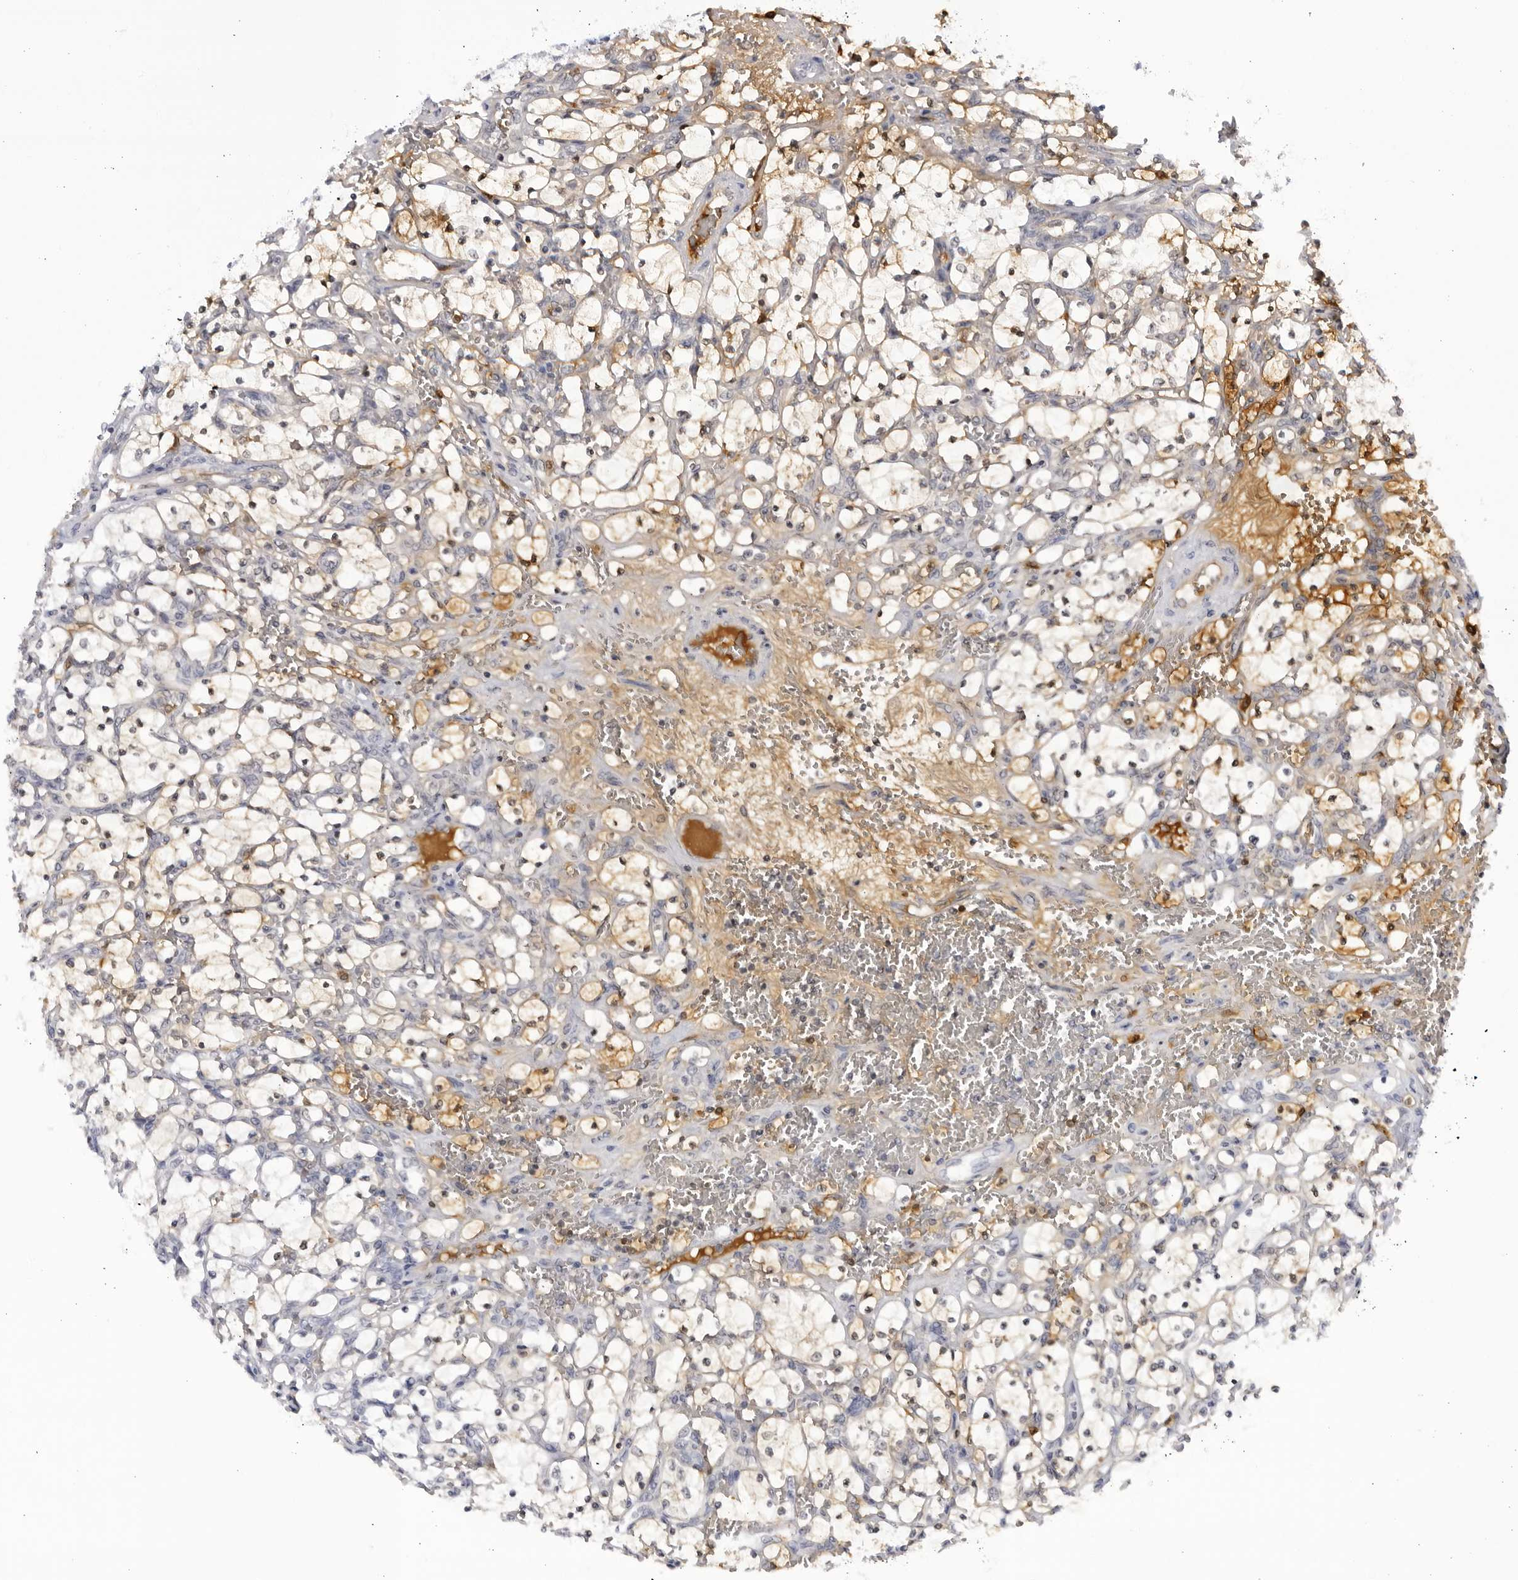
{"staining": {"intensity": "moderate", "quantity": "<25%", "location": "cytoplasmic/membranous"}, "tissue": "renal cancer", "cell_type": "Tumor cells", "image_type": "cancer", "snomed": [{"axis": "morphology", "description": "Adenocarcinoma, NOS"}, {"axis": "topography", "description": "Kidney"}], "caption": "Immunohistochemistry (IHC) staining of renal adenocarcinoma, which demonstrates low levels of moderate cytoplasmic/membranous expression in approximately <25% of tumor cells indicating moderate cytoplasmic/membranous protein positivity. The staining was performed using DAB (3,3'-diaminobenzidine) (brown) for protein detection and nuclei were counterstained in hematoxylin (blue).", "gene": "CNBD1", "patient": {"sex": "female", "age": 69}}